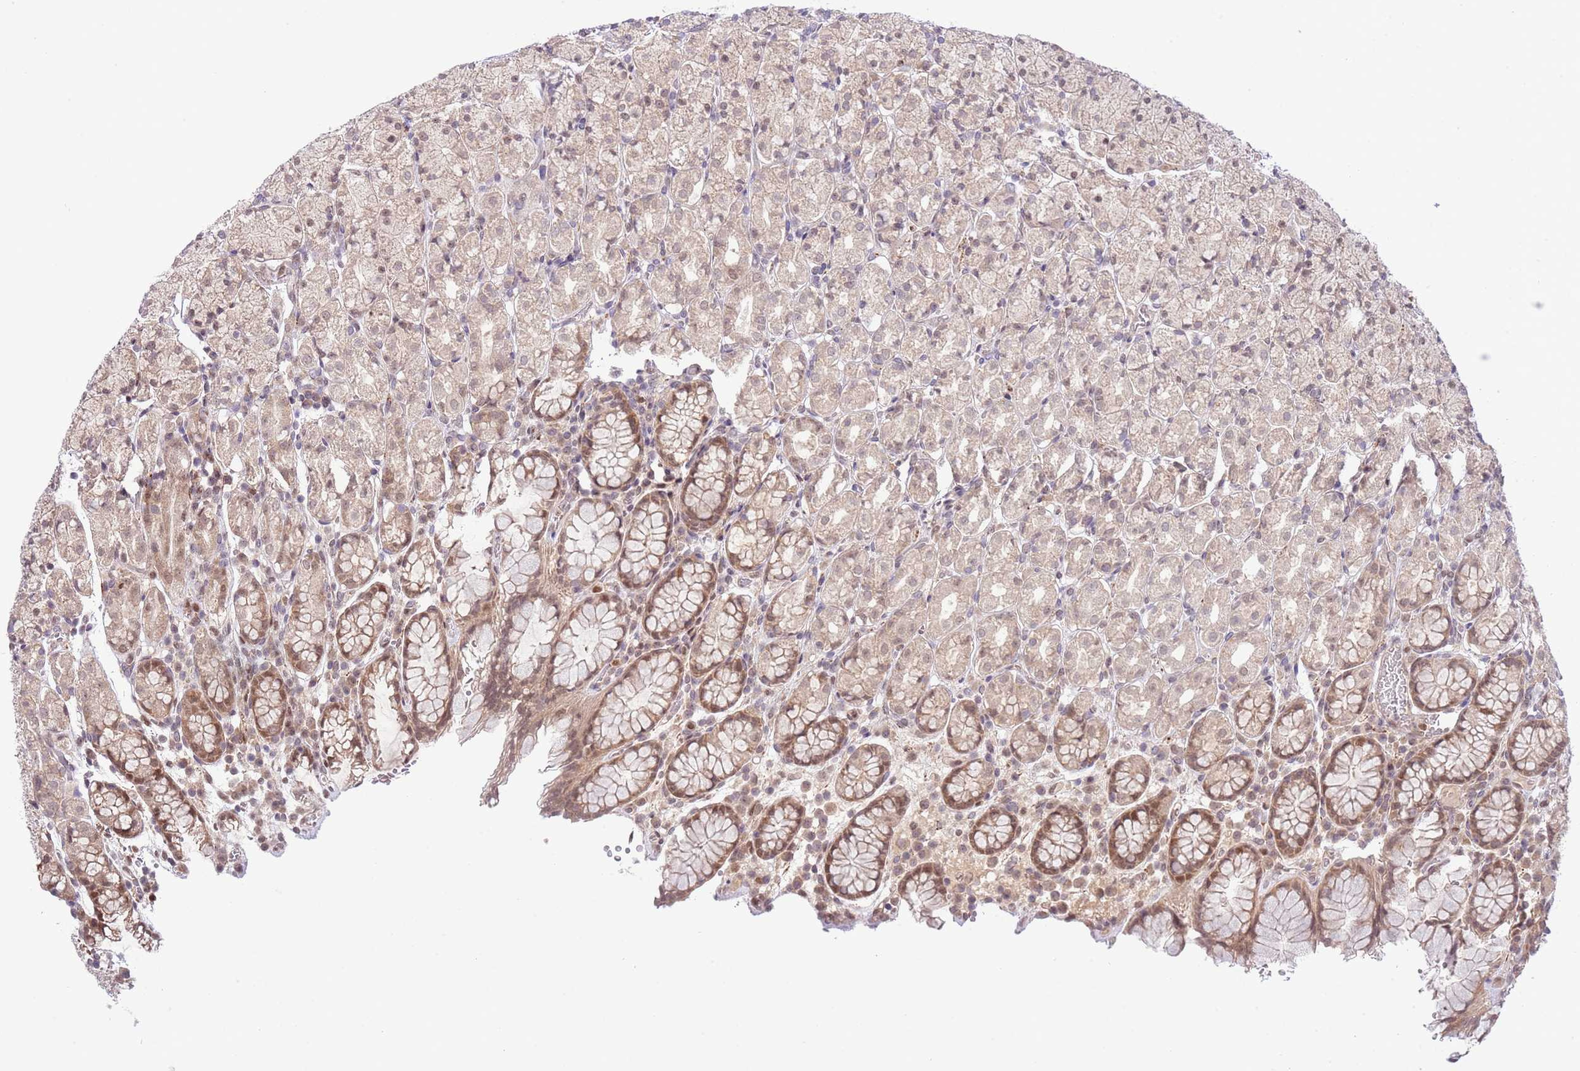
{"staining": {"intensity": "moderate", "quantity": "25%-75%", "location": "cytoplasmic/membranous,nuclear"}, "tissue": "stomach", "cell_type": "Glandular cells", "image_type": "normal", "snomed": [{"axis": "morphology", "description": "Normal tissue, NOS"}, {"axis": "topography", "description": "Stomach, upper"}, {"axis": "topography", "description": "Stomach"}], "caption": "A brown stain shows moderate cytoplasmic/membranous,nuclear expression of a protein in glandular cells of normal human stomach.", "gene": "CHD1", "patient": {"sex": "male", "age": 62}}